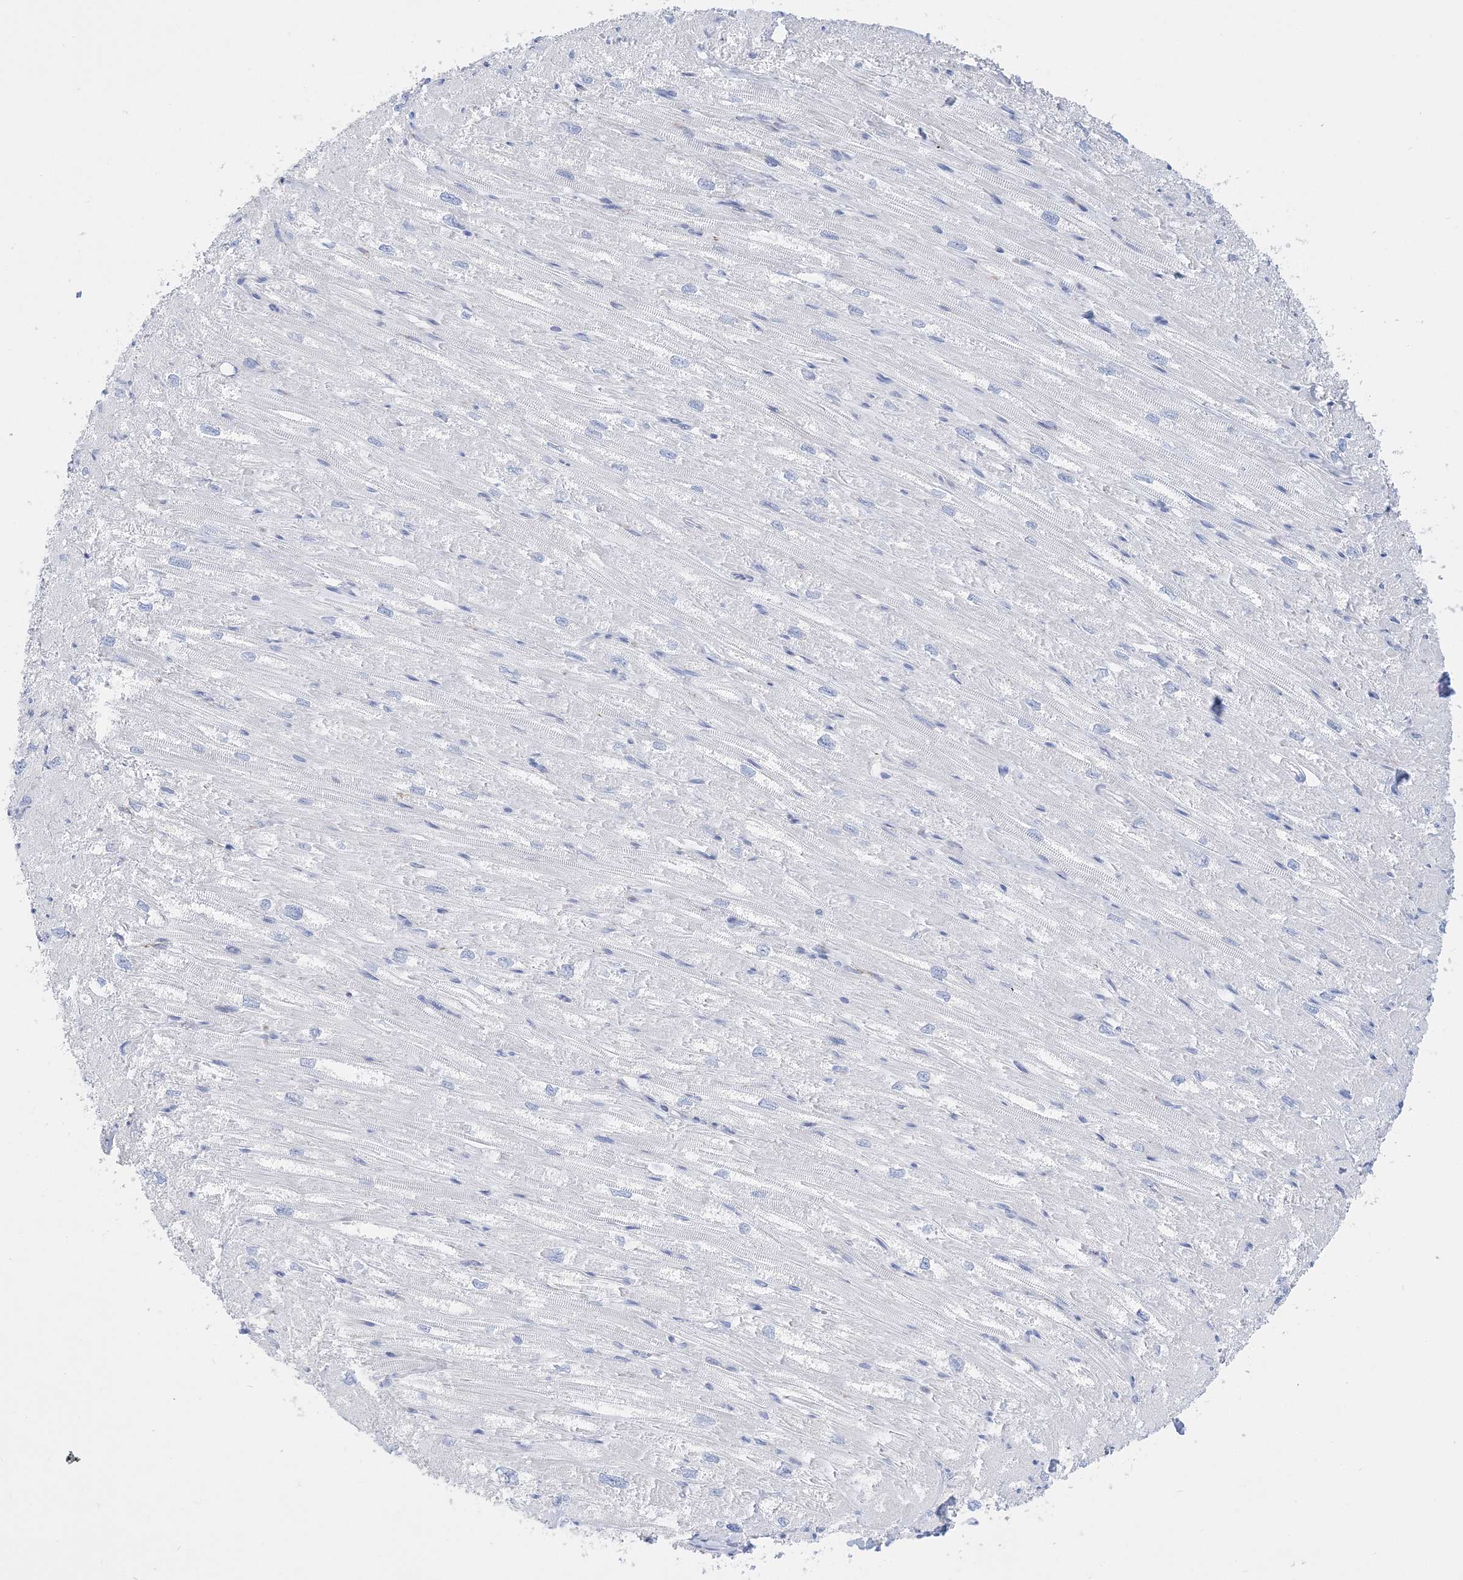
{"staining": {"intensity": "negative", "quantity": "none", "location": "none"}, "tissue": "heart muscle", "cell_type": "Cardiomyocytes", "image_type": "normal", "snomed": [{"axis": "morphology", "description": "Normal tissue, NOS"}, {"axis": "topography", "description": "Heart"}], "caption": "This is an IHC photomicrograph of normal heart muscle. There is no positivity in cardiomyocytes.", "gene": "TSPYL6", "patient": {"sex": "male", "age": 50}}